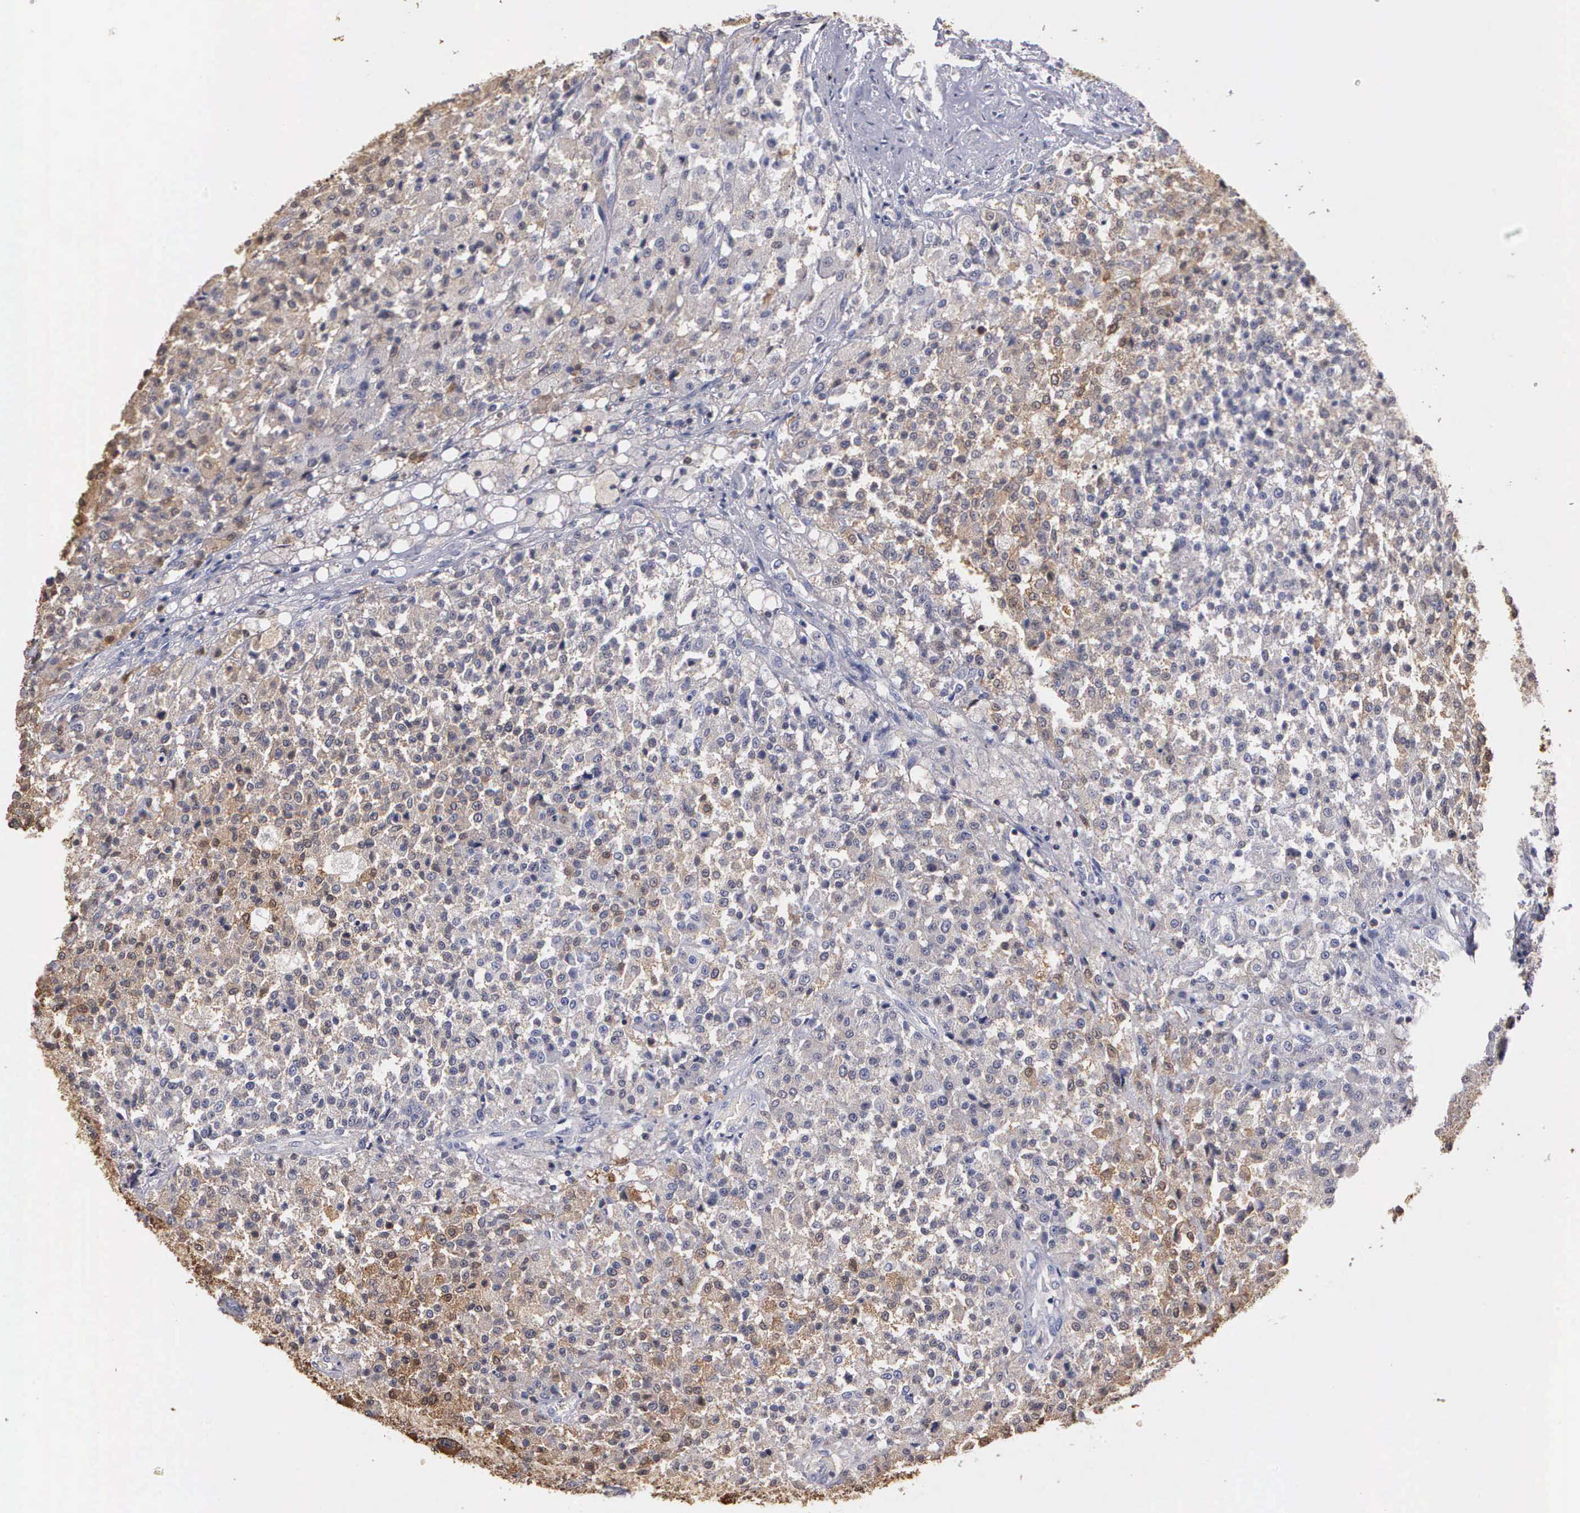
{"staining": {"intensity": "moderate", "quantity": "25%-75%", "location": "cytoplasmic/membranous"}, "tissue": "testis cancer", "cell_type": "Tumor cells", "image_type": "cancer", "snomed": [{"axis": "morphology", "description": "Seminoma, NOS"}, {"axis": "topography", "description": "Testis"}], "caption": "Human testis cancer stained with a protein marker shows moderate staining in tumor cells.", "gene": "ENO3", "patient": {"sex": "male", "age": 59}}